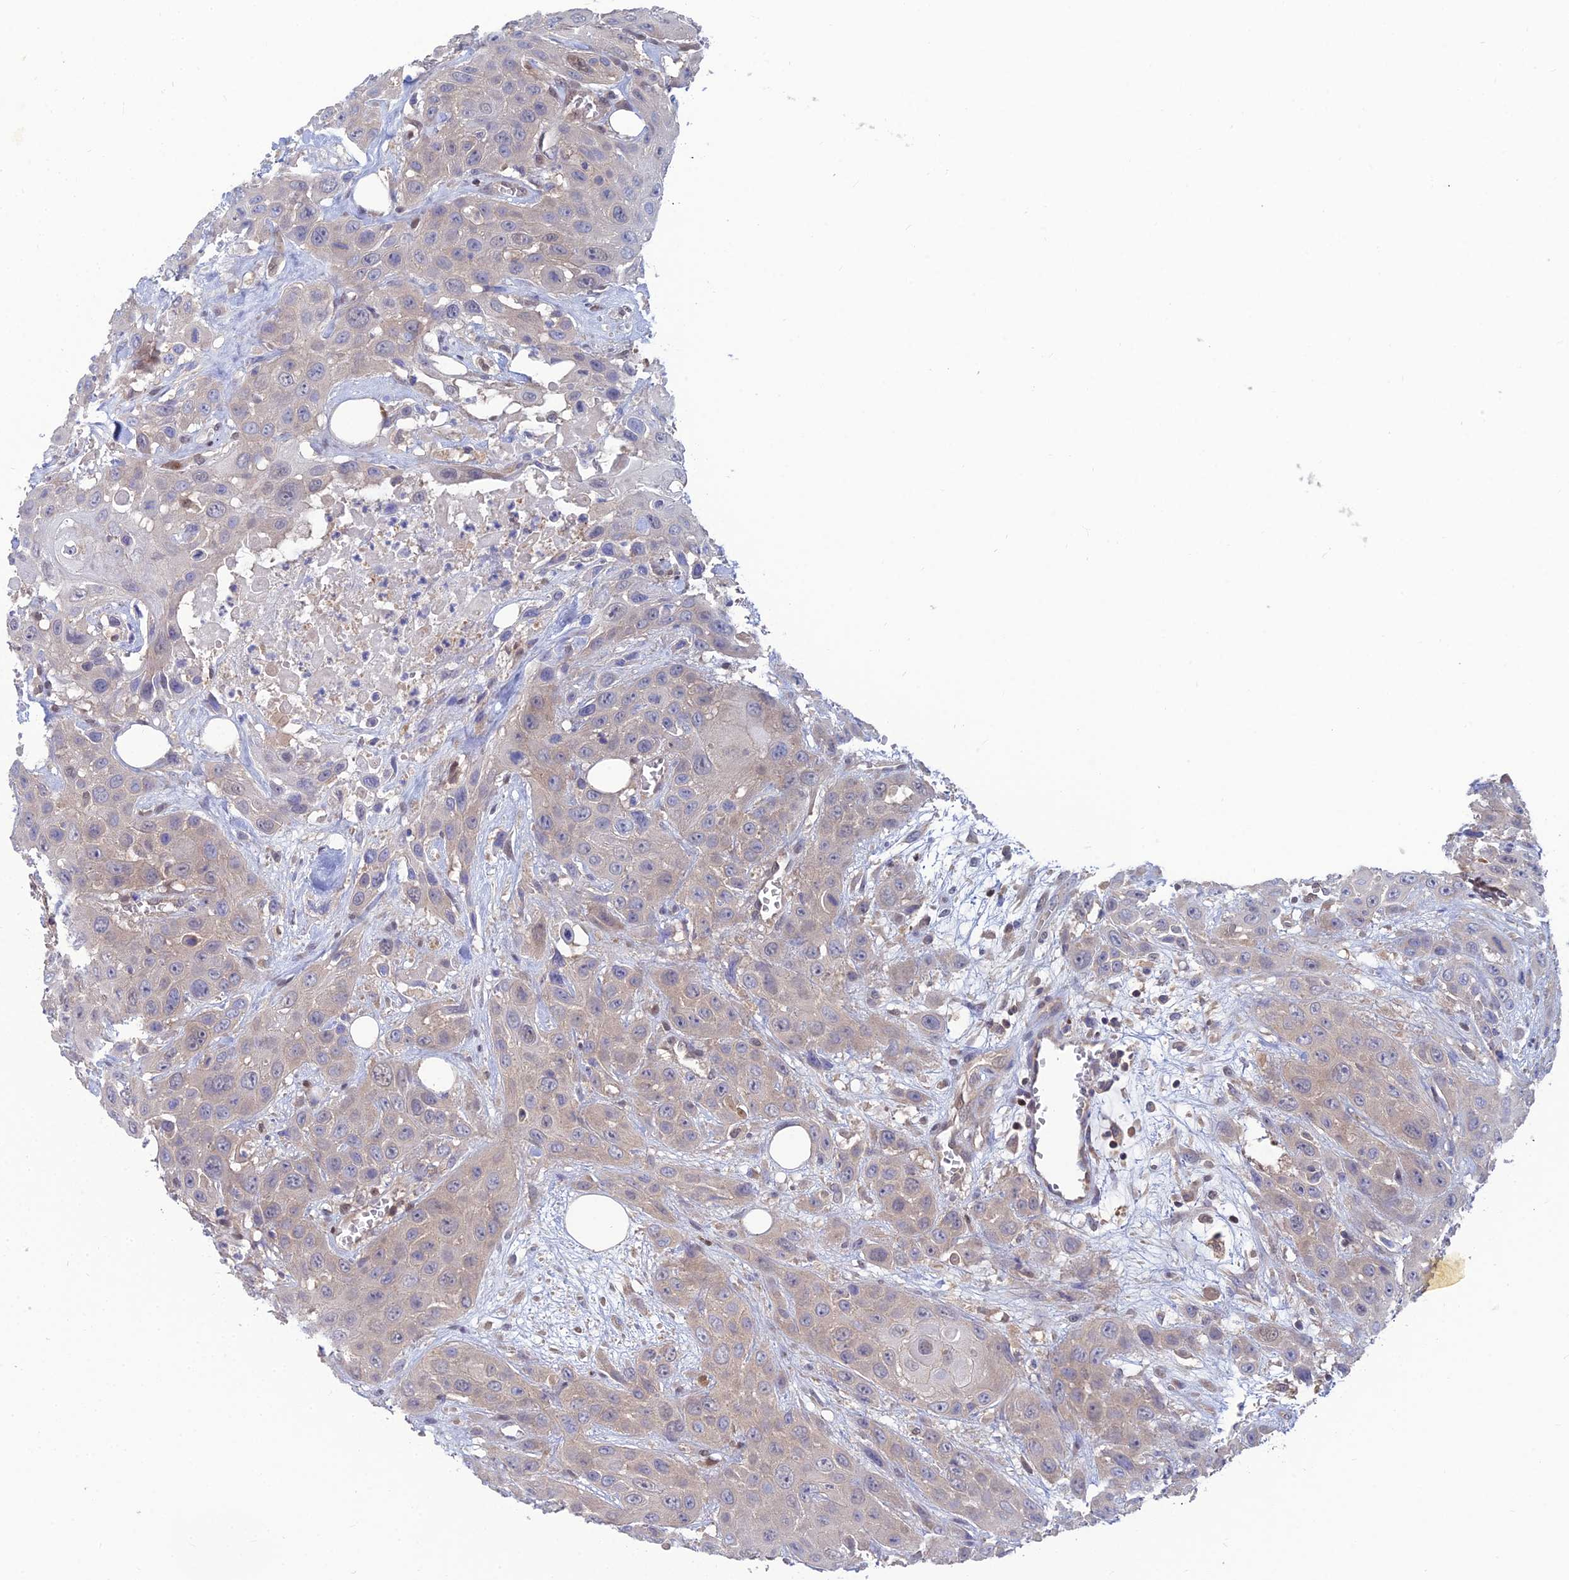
{"staining": {"intensity": "weak", "quantity": "<25%", "location": "cytoplasmic/membranous"}, "tissue": "head and neck cancer", "cell_type": "Tumor cells", "image_type": "cancer", "snomed": [{"axis": "morphology", "description": "Squamous cell carcinoma, NOS"}, {"axis": "topography", "description": "Head-Neck"}], "caption": "An image of human head and neck cancer is negative for staining in tumor cells.", "gene": "DNPEP", "patient": {"sex": "male", "age": 81}}